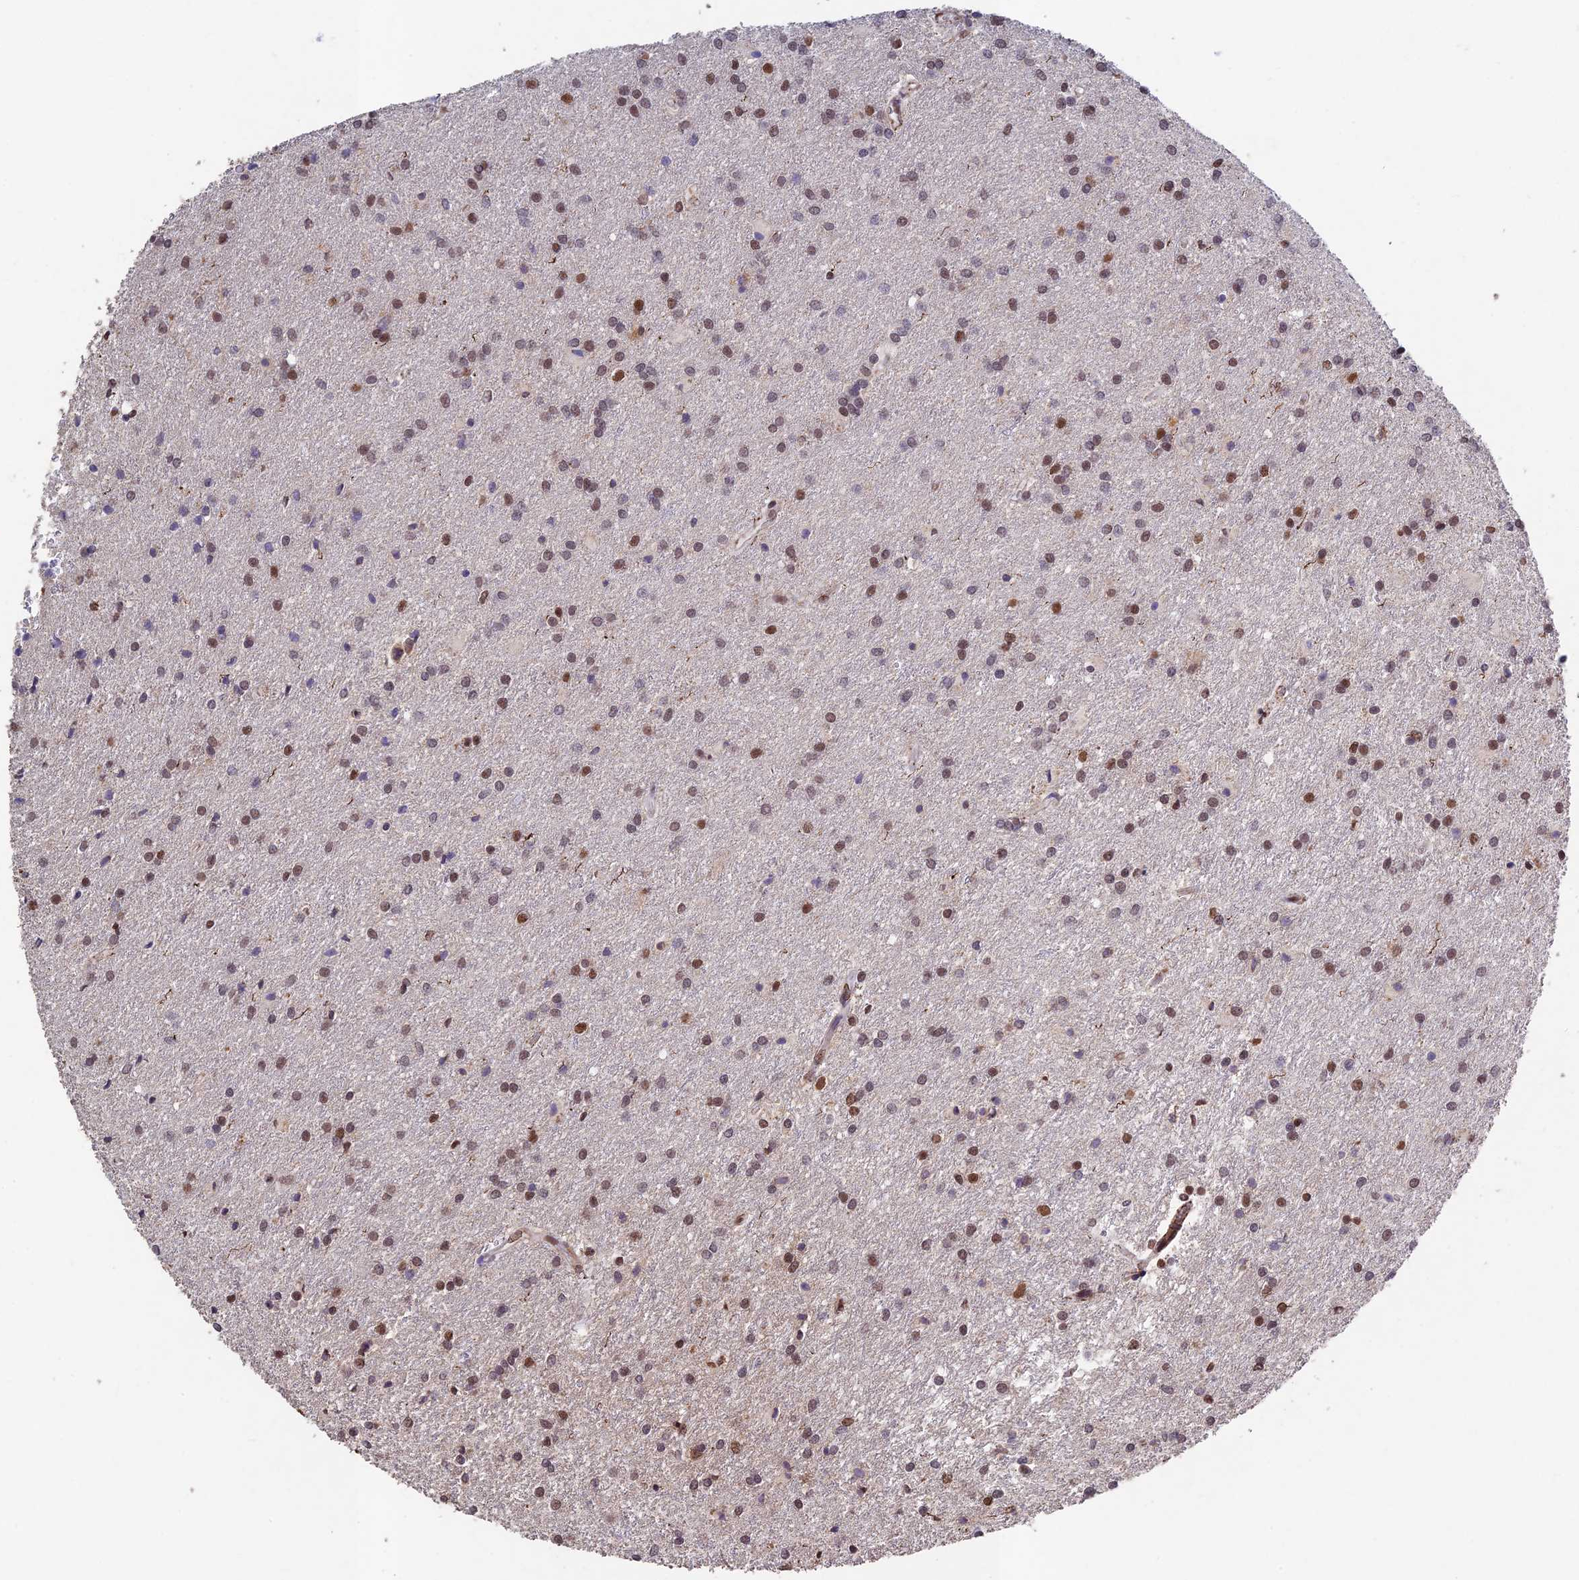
{"staining": {"intensity": "moderate", "quantity": "25%-75%", "location": "nuclear"}, "tissue": "glioma", "cell_type": "Tumor cells", "image_type": "cancer", "snomed": [{"axis": "morphology", "description": "Glioma, malignant, High grade"}, {"axis": "topography", "description": "Brain"}], "caption": "Immunohistochemical staining of glioma demonstrates medium levels of moderate nuclear protein staining in about 25%-75% of tumor cells. Using DAB (3,3'-diaminobenzidine) (brown) and hematoxylin (blue) stains, captured at high magnification using brightfield microscopy.", "gene": "RAVER1", "patient": {"sex": "female", "age": 50}}